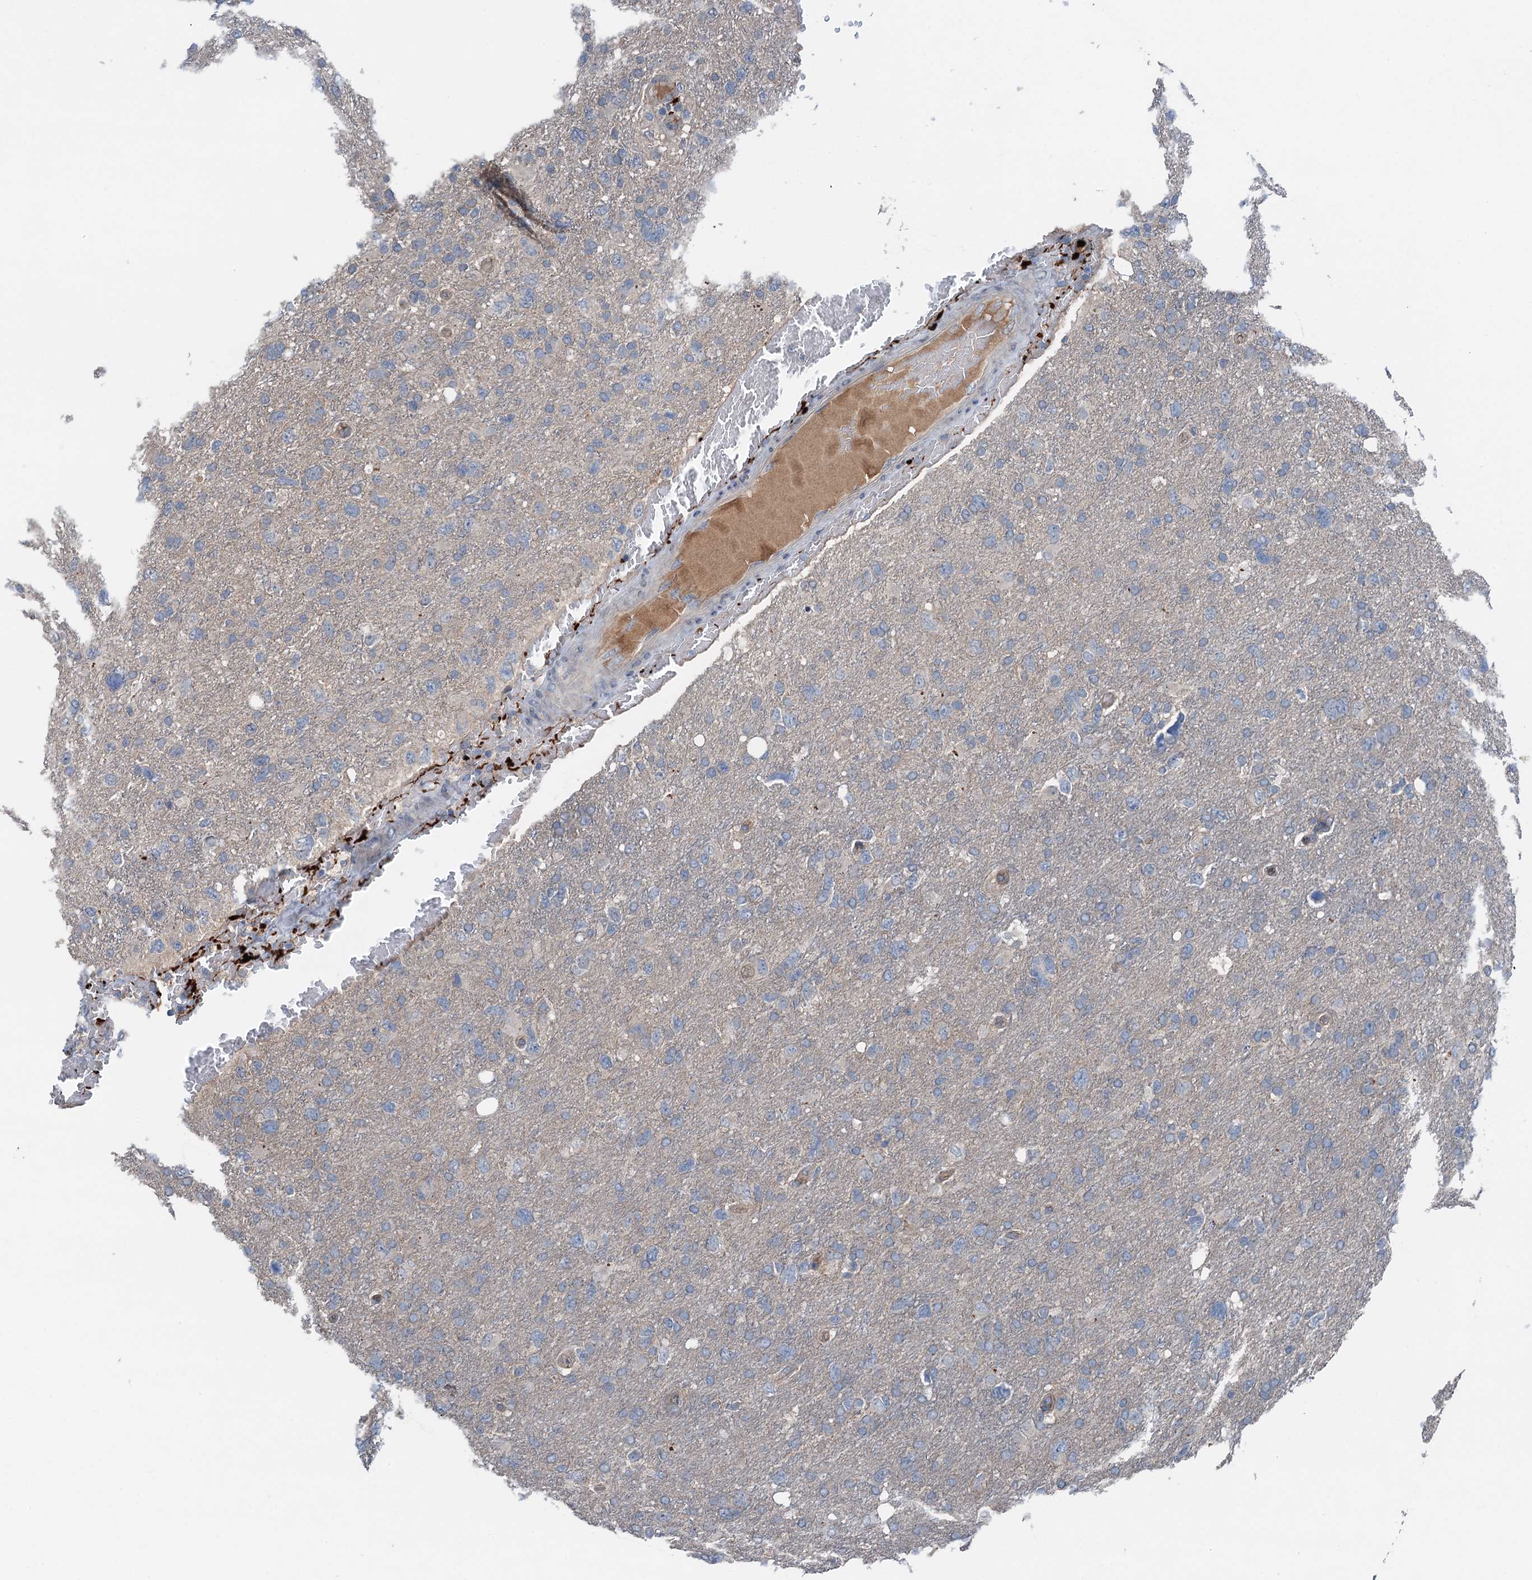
{"staining": {"intensity": "negative", "quantity": "none", "location": "none"}, "tissue": "glioma", "cell_type": "Tumor cells", "image_type": "cancer", "snomed": [{"axis": "morphology", "description": "Glioma, malignant, High grade"}, {"axis": "topography", "description": "Brain"}], "caption": "Immunohistochemistry of human glioma reveals no expression in tumor cells. (DAB (3,3'-diaminobenzidine) immunohistochemistry visualized using brightfield microscopy, high magnification).", "gene": "SLC2A10", "patient": {"sex": "male", "age": 61}}